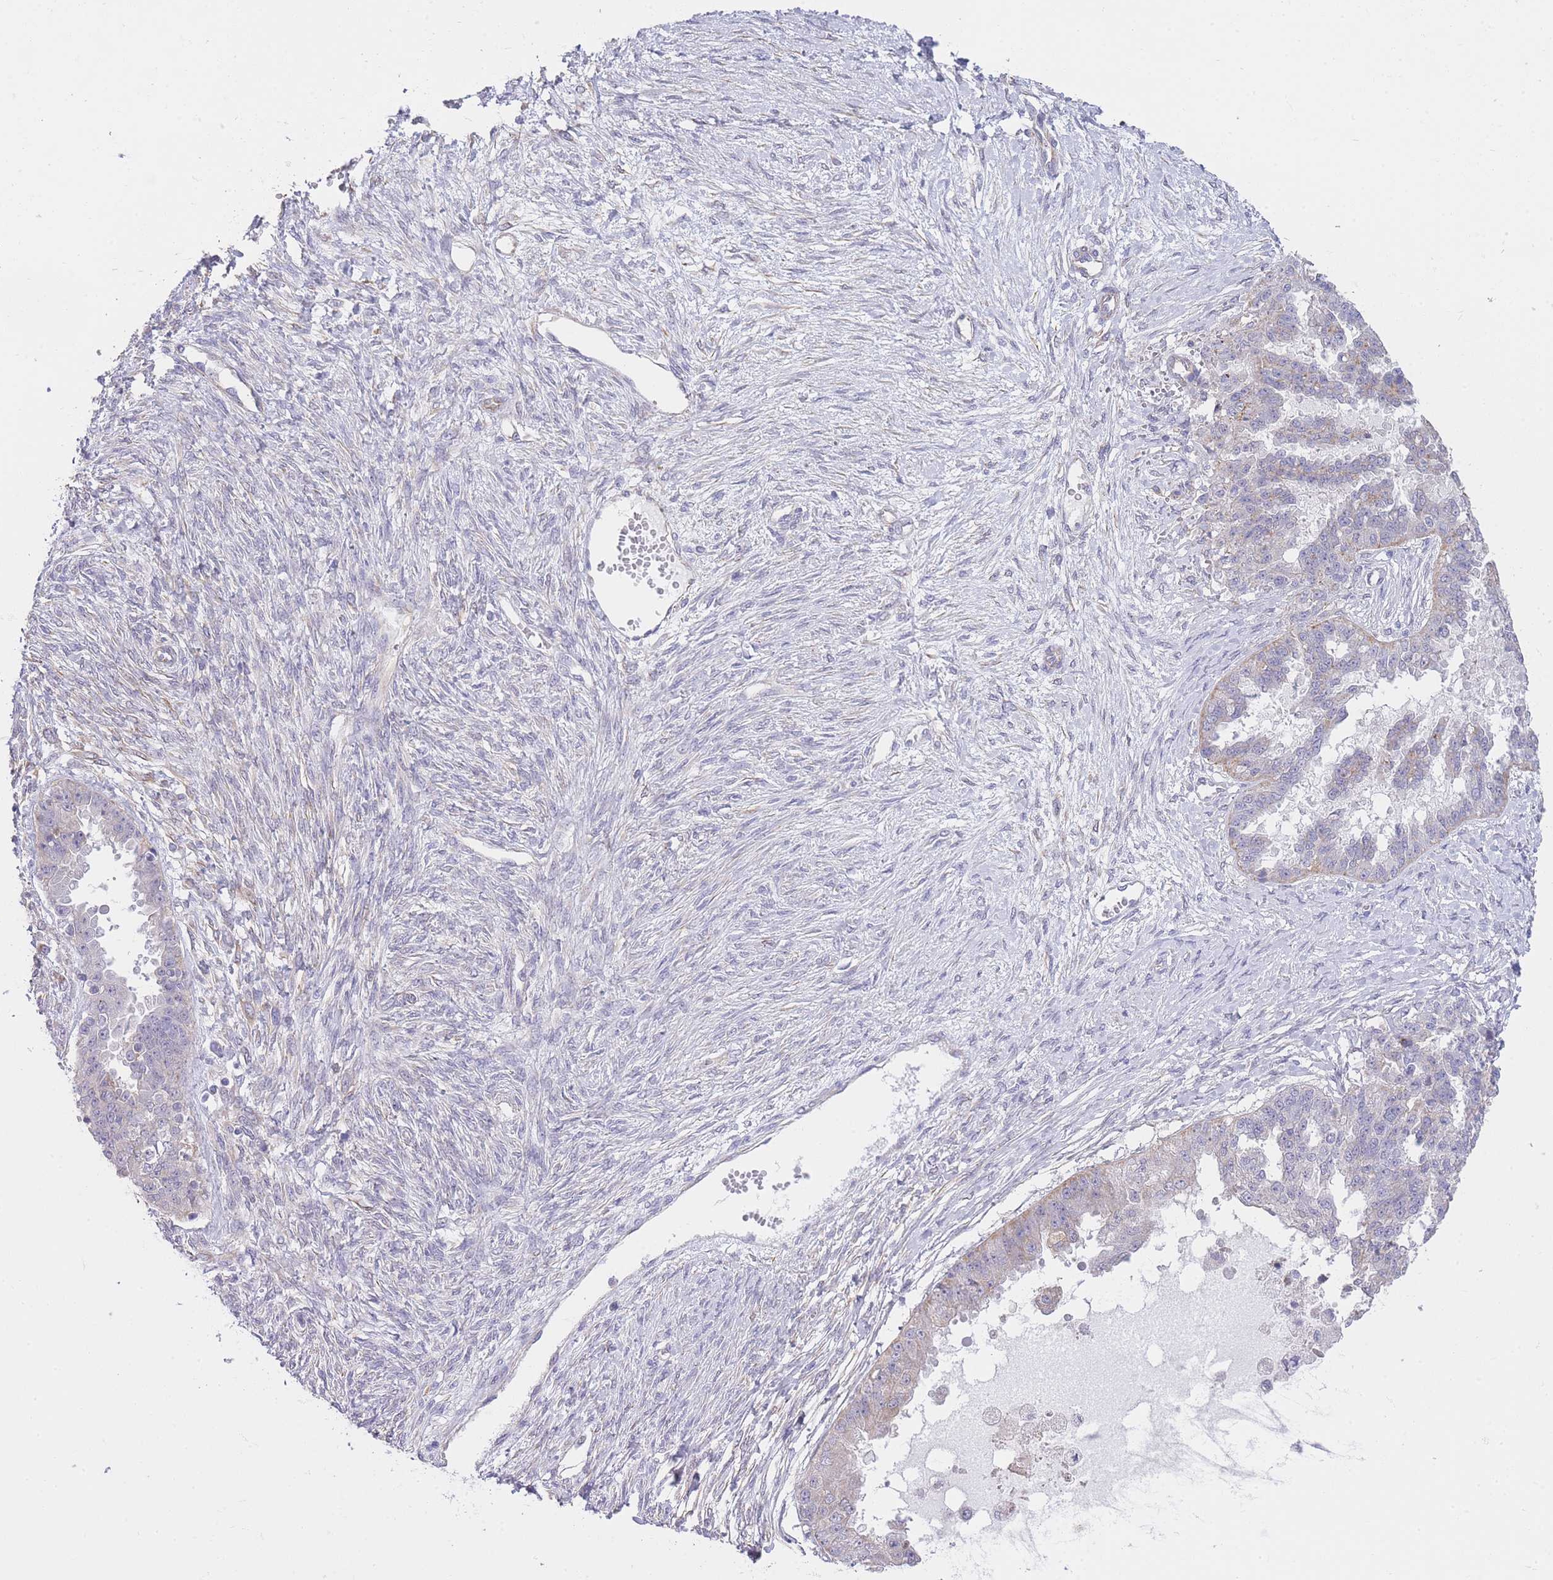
{"staining": {"intensity": "weak", "quantity": "<25%", "location": "cytoplasmic/membranous"}, "tissue": "ovarian cancer", "cell_type": "Tumor cells", "image_type": "cancer", "snomed": [{"axis": "morphology", "description": "Cystadenocarcinoma, serous, NOS"}, {"axis": "topography", "description": "Ovary"}], "caption": "There is no significant positivity in tumor cells of ovarian cancer (serous cystadenocarcinoma).", "gene": "CTBP1", "patient": {"sex": "female", "age": 58}}